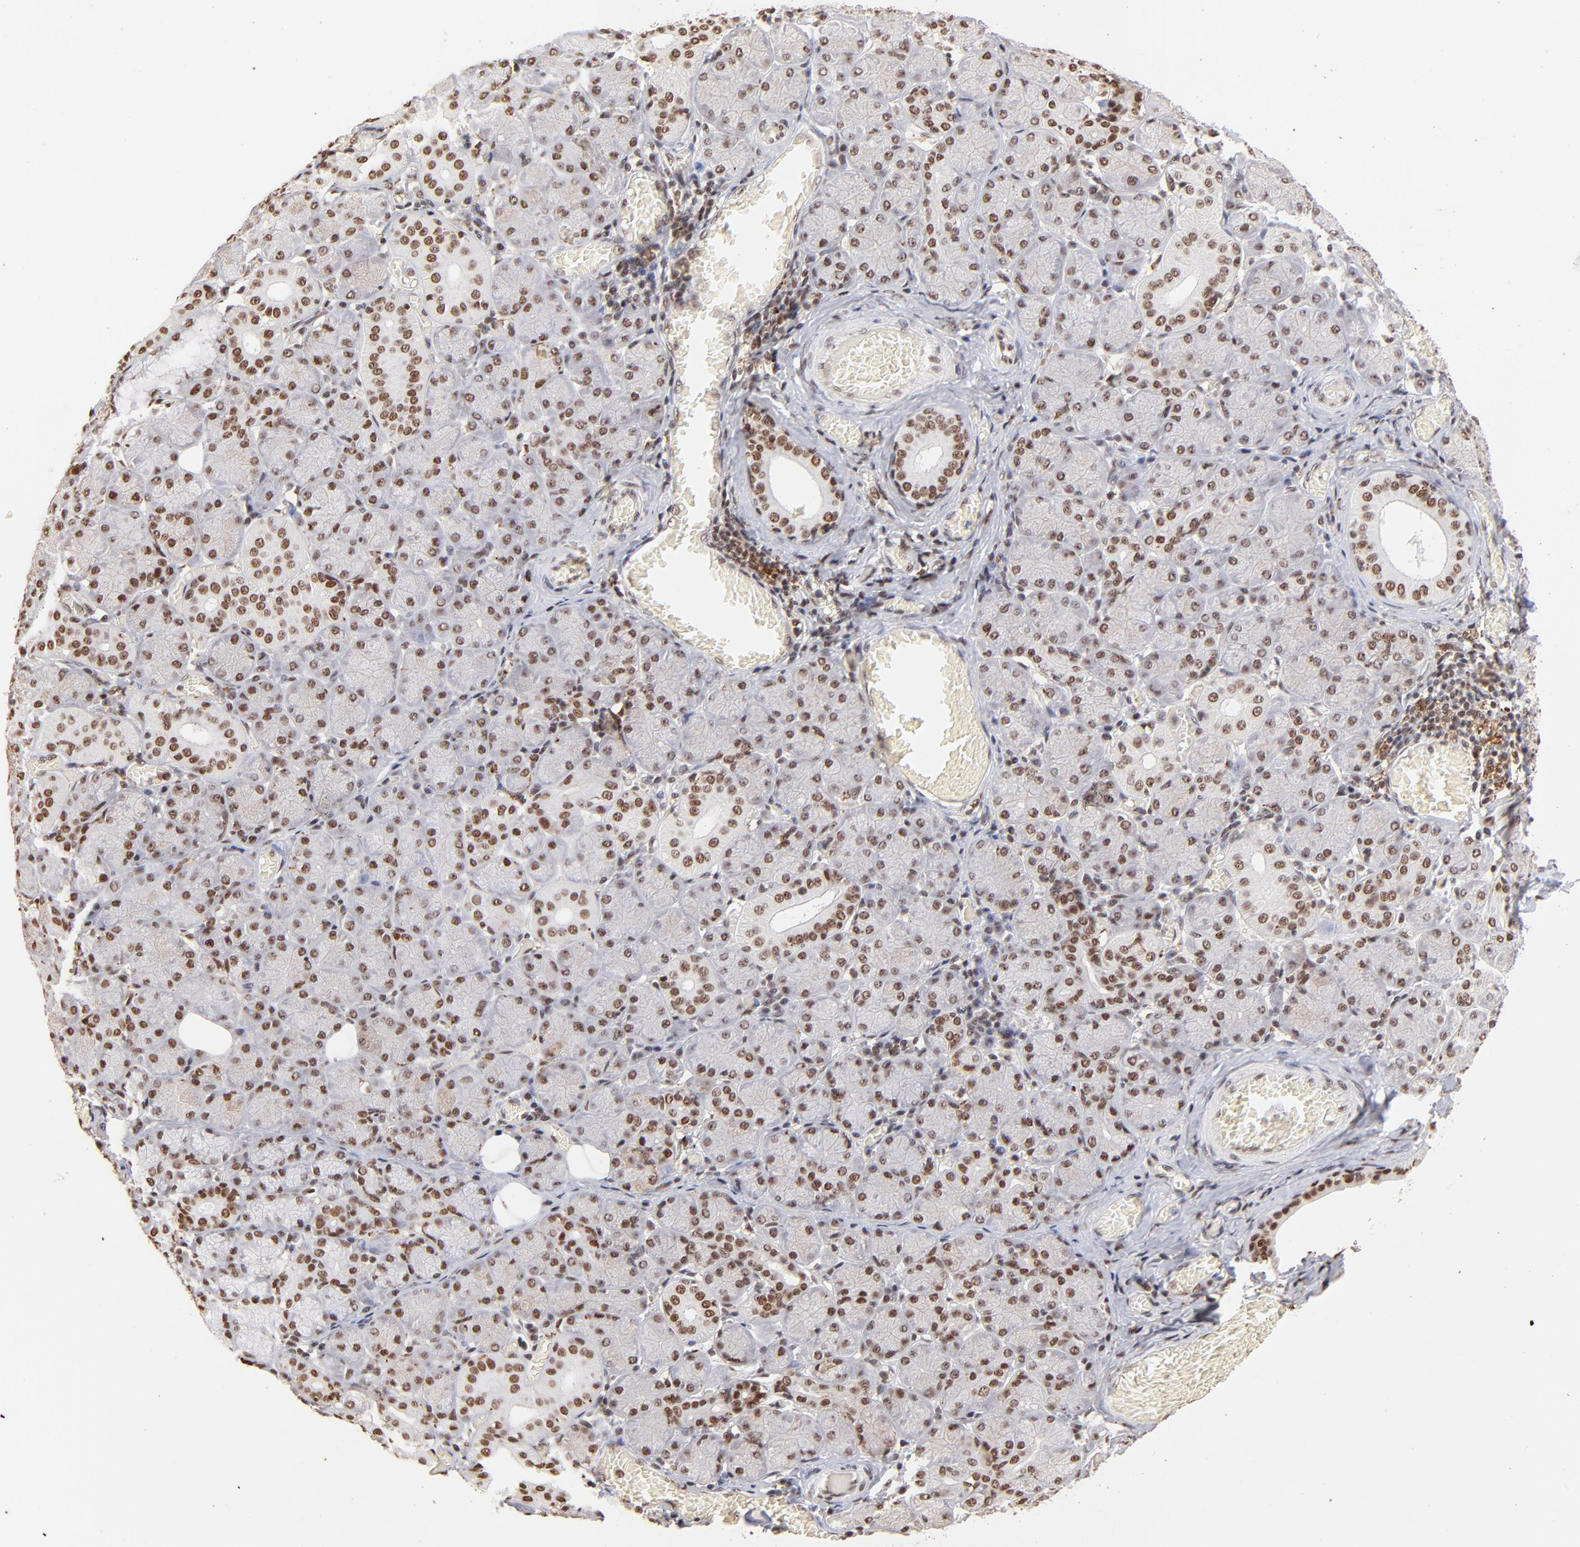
{"staining": {"intensity": "moderate", "quantity": ">75%", "location": "nuclear"}, "tissue": "salivary gland", "cell_type": "Glandular cells", "image_type": "normal", "snomed": [{"axis": "morphology", "description": "Normal tissue, NOS"}, {"axis": "topography", "description": "Salivary gland"}], "caption": "IHC (DAB) staining of benign salivary gland demonstrates moderate nuclear protein staining in about >75% of glandular cells.", "gene": "ZNF146", "patient": {"sex": "female", "age": 24}}